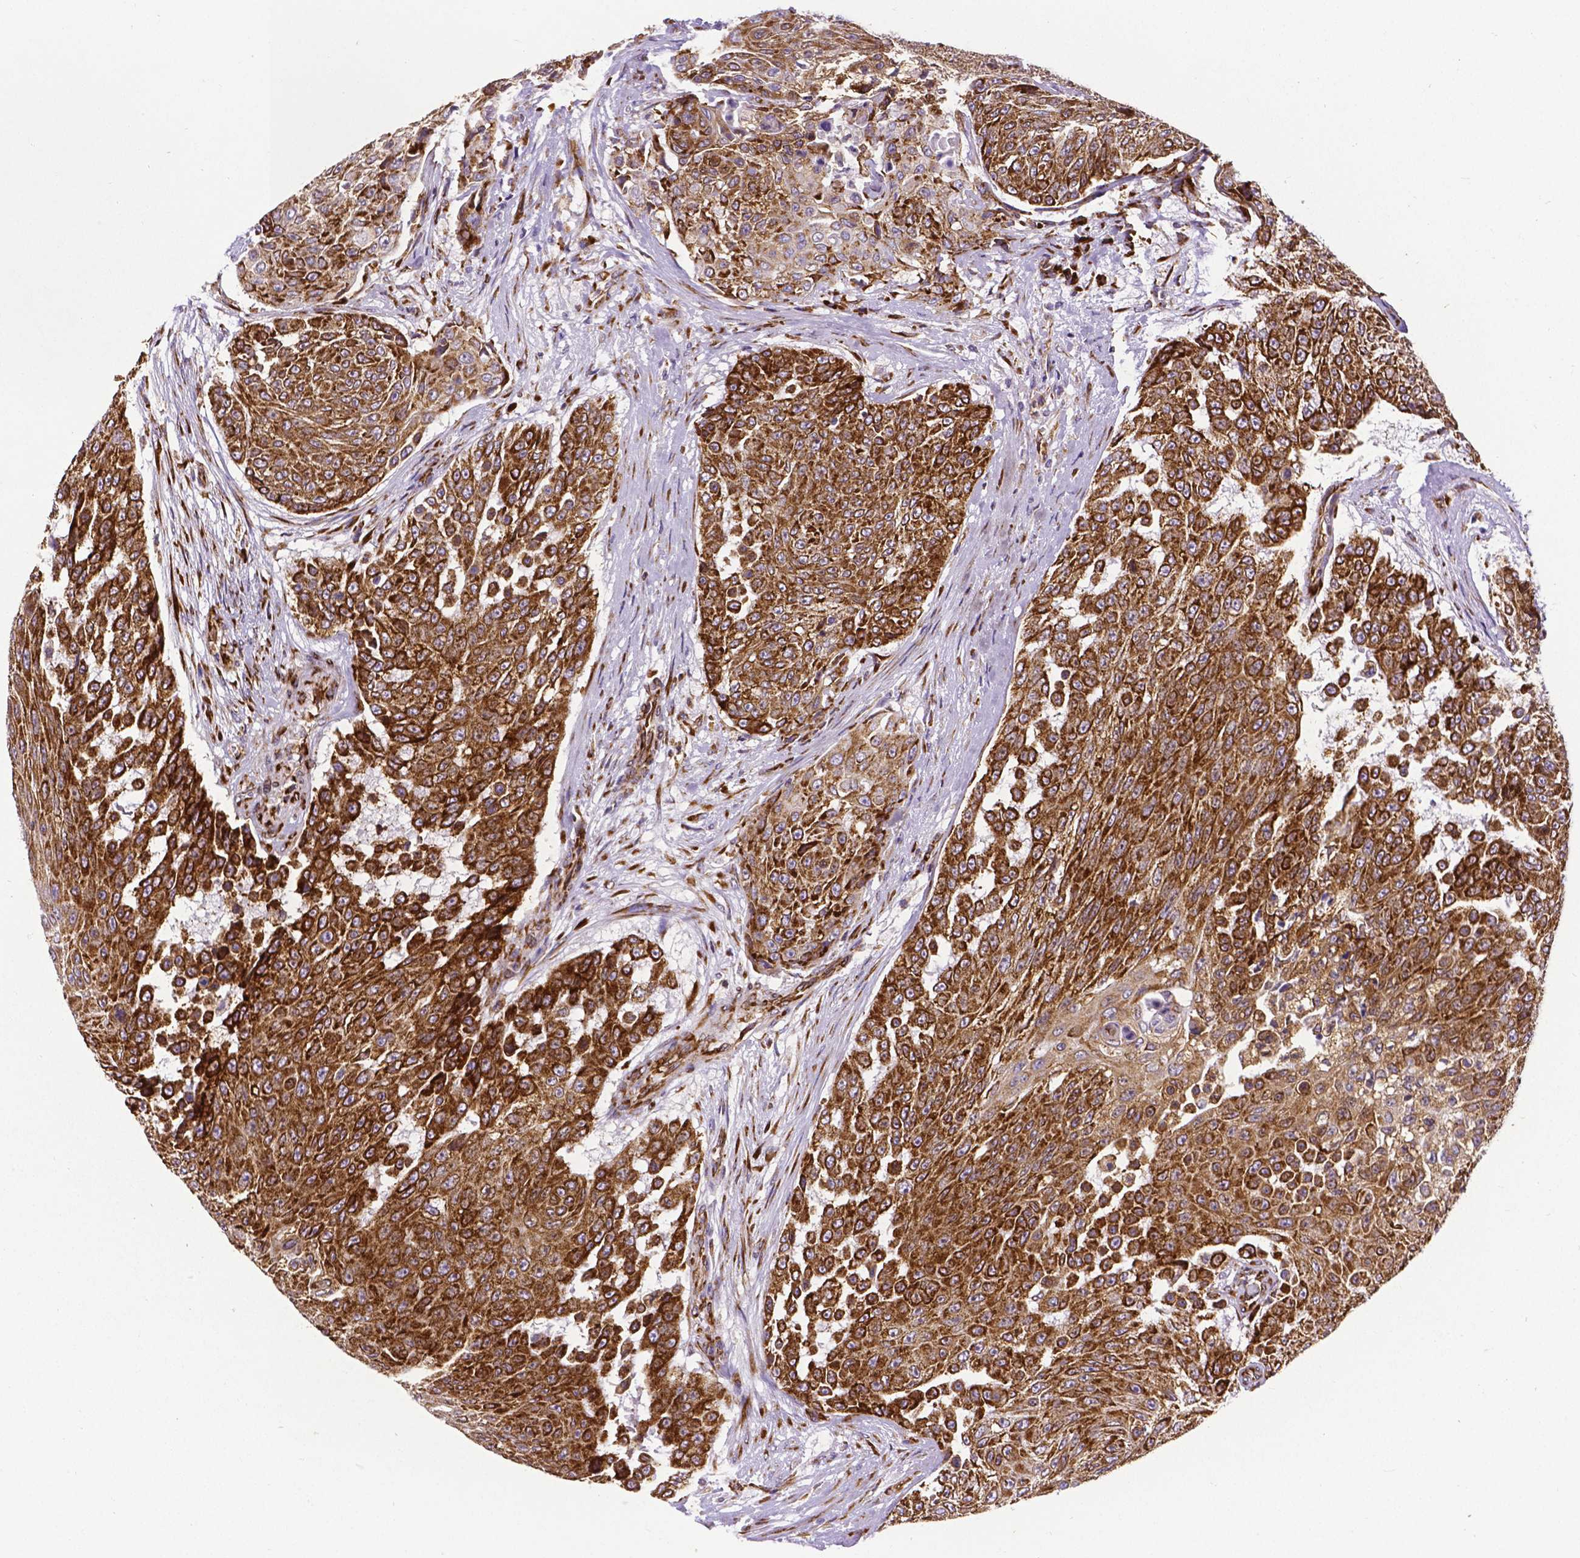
{"staining": {"intensity": "strong", "quantity": ">75%", "location": "cytoplasmic/membranous"}, "tissue": "urothelial cancer", "cell_type": "Tumor cells", "image_type": "cancer", "snomed": [{"axis": "morphology", "description": "Urothelial carcinoma, High grade"}, {"axis": "topography", "description": "Urinary bladder"}], "caption": "Strong cytoplasmic/membranous expression for a protein is identified in about >75% of tumor cells of urothelial carcinoma (high-grade) using immunohistochemistry.", "gene": "MTDH", "patient": {"sex": "female", "age": 63}}